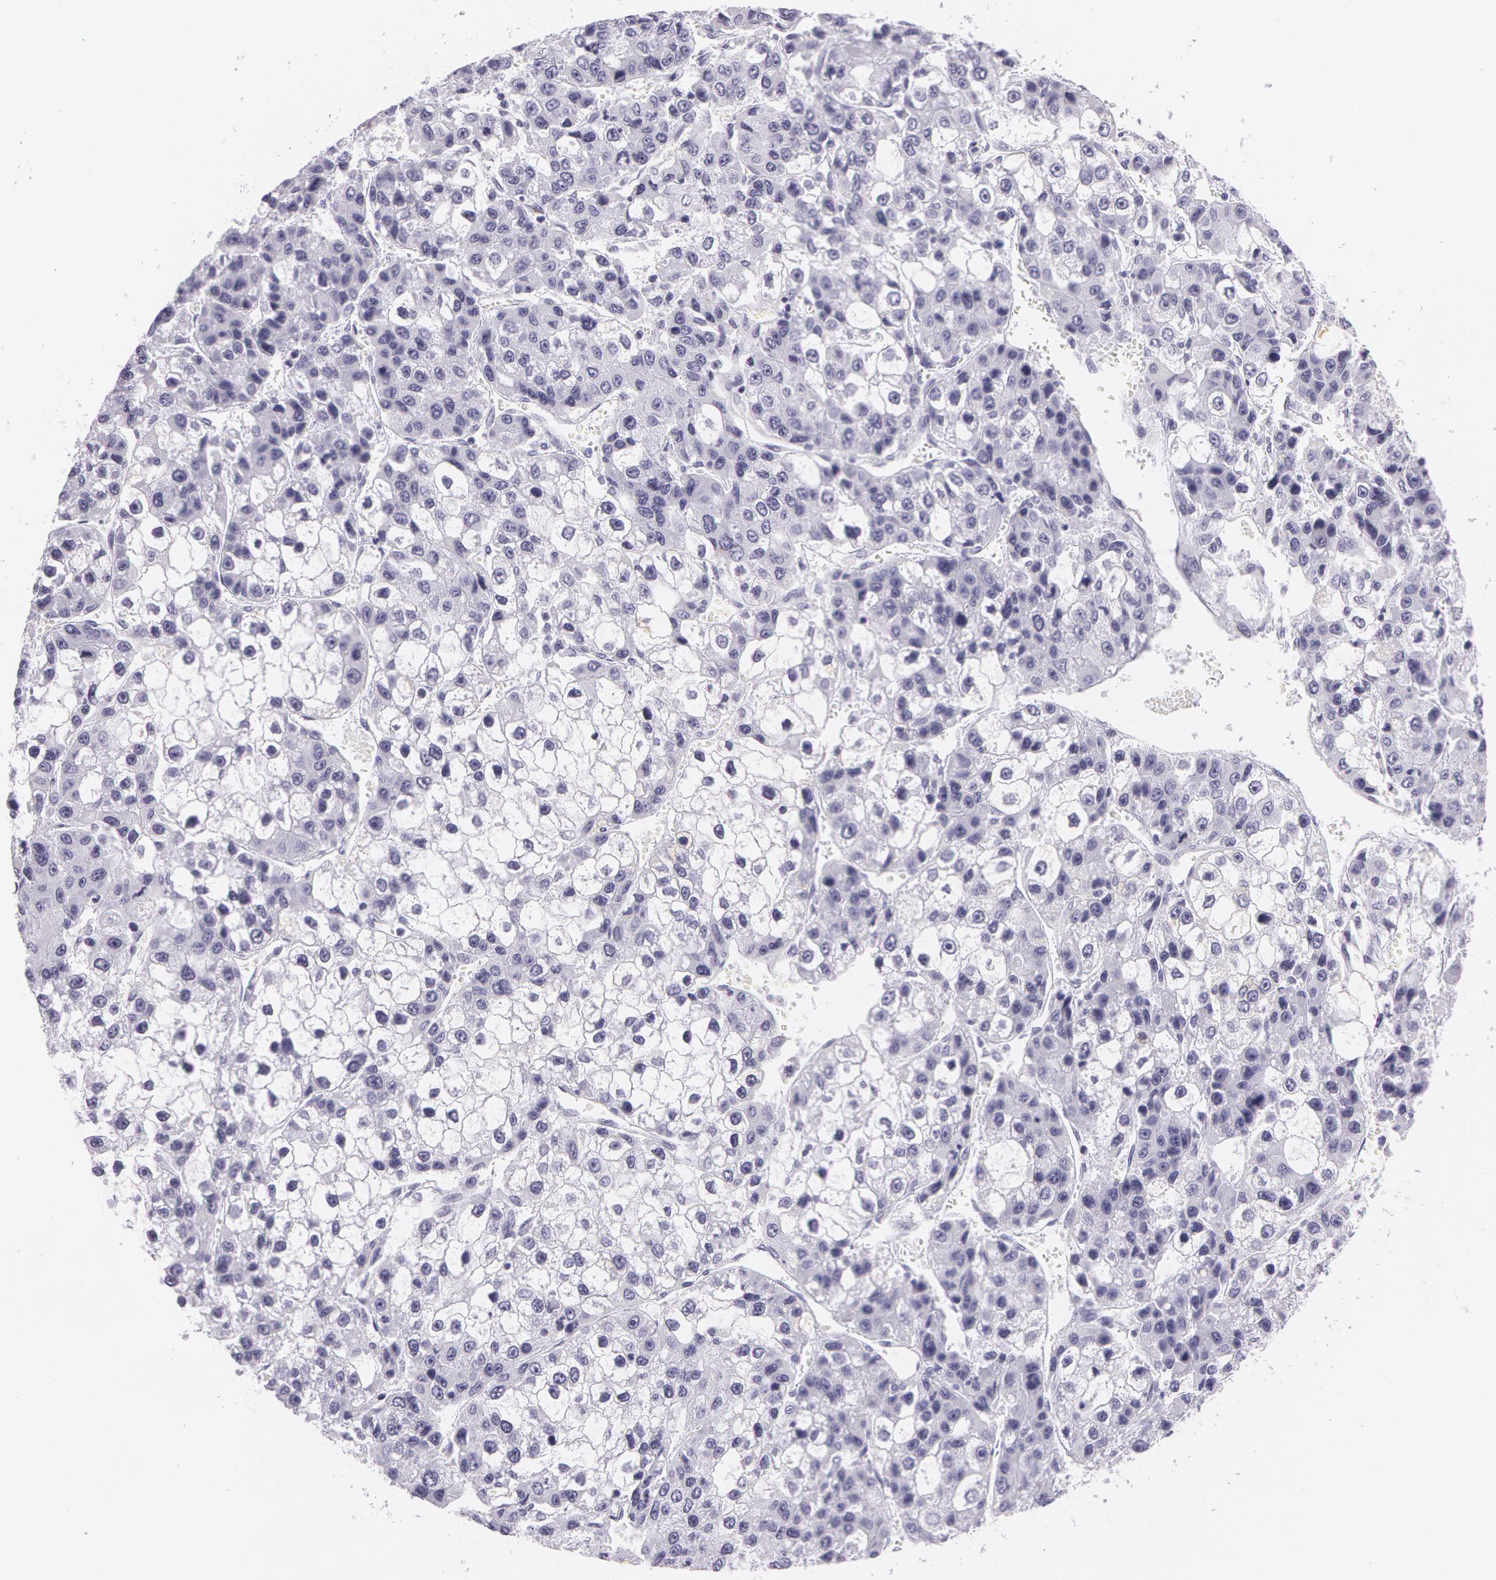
{"staining": {"intensity": "negative", "quantity": "none", "location": "none"}, "tissue": "liver cancer", "cell_type": "Tumor cells", "image_type": "cancer", "snomed": [{"axis": "morphology", "description": "Carcinoma, Hepatocellular, NOS"}, {"axis": "topography", "description": "Liver"}], "caption": "Immunohistochemistry (IHC) of liver hepatocellular carcinoma reveals no positivity in tumor cells.", "gene": "SNCG", "patient": {"sex": "female", "age": 66}}